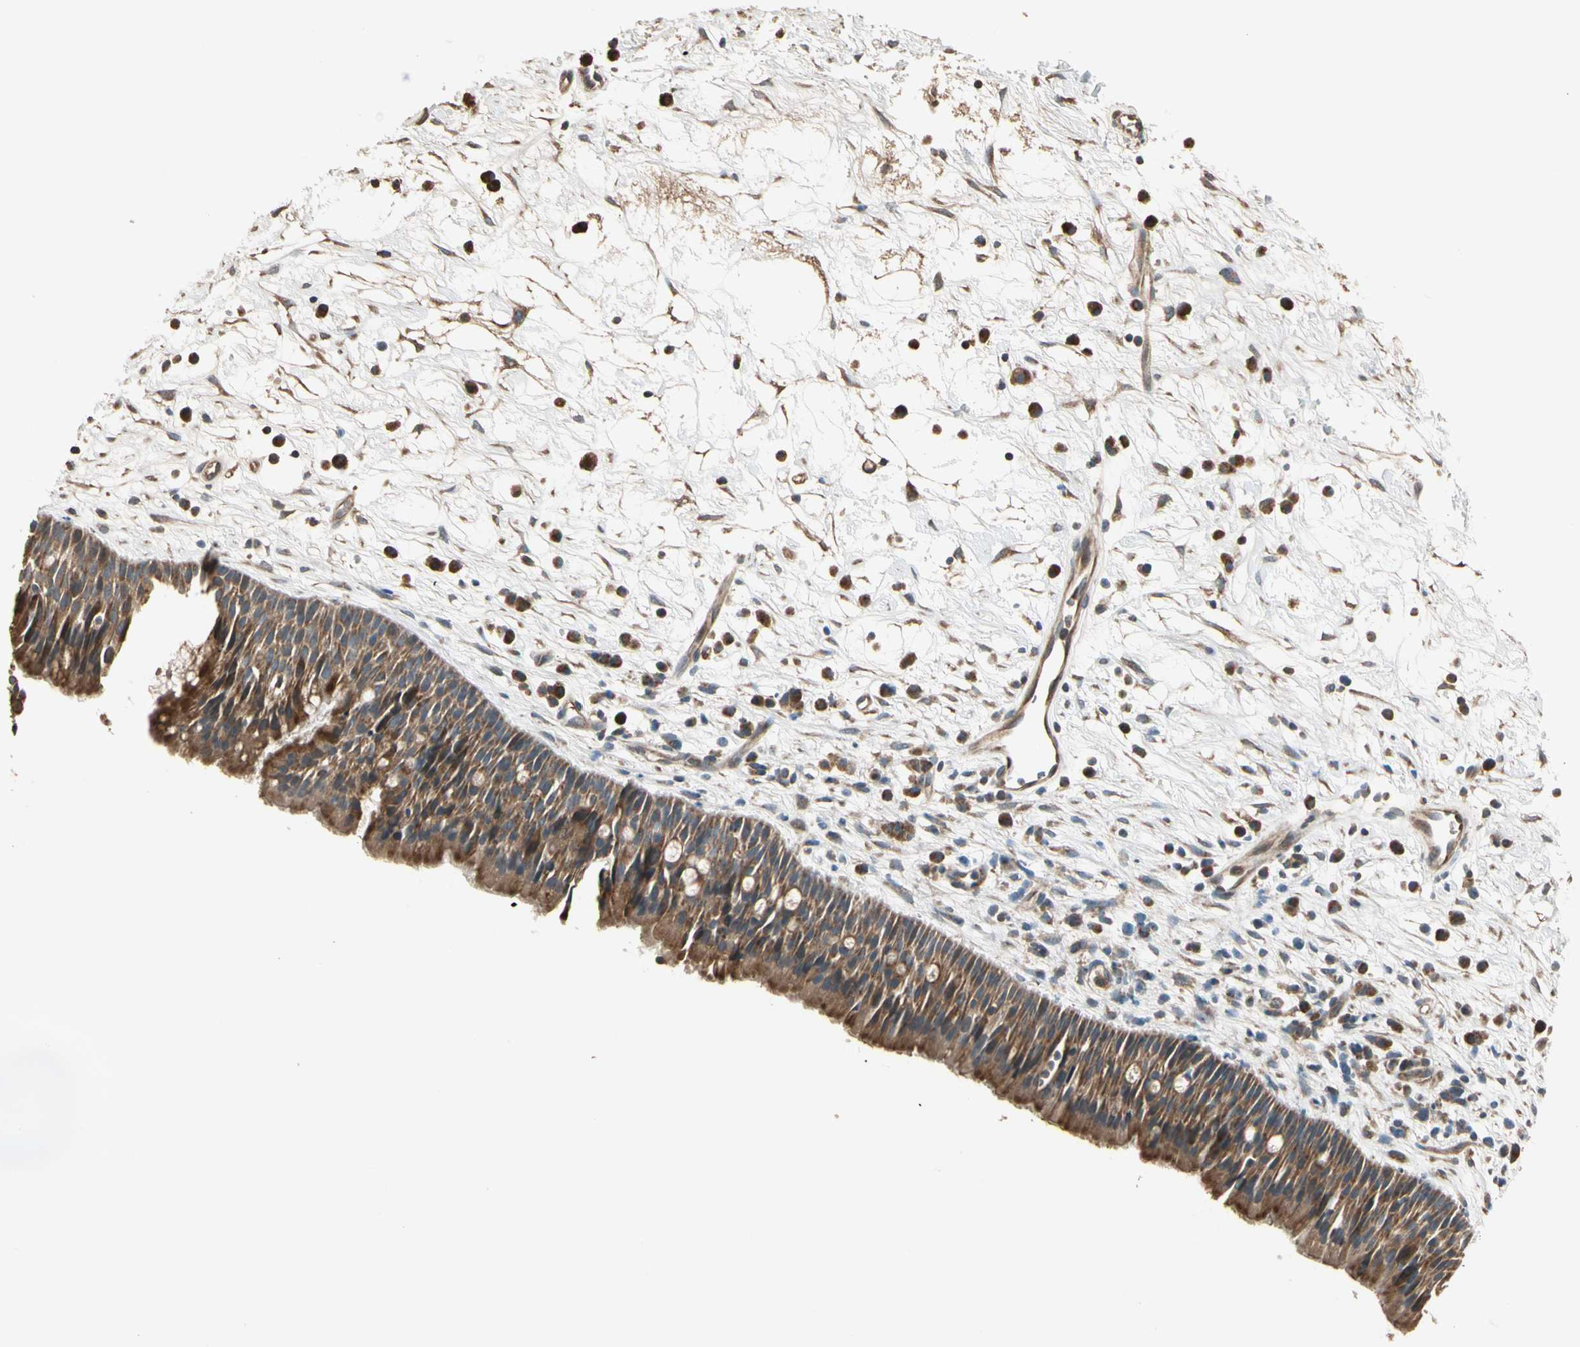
{"staining": {"intensity": "moderate", "quantity": ">75%", "location": "cytoplasmic/membranous"}, "tissue": "nasopharynx", "cell_type": "Respiratory epithelial cells", "image_type": "normal", "snomed": [{"axis": "morphology", "description": "Normal tissue, NOS"}, {"axis": "topography", "description": "Nasopharynx"}], "caption": "Moderate cytoplasmic/membranous positivity is appreciated in about >75% of respiratory epithelial cells in normal nasopharynx.", "gene": "TNFRSF21", "patient": {"sex": "male", "age": 13}}